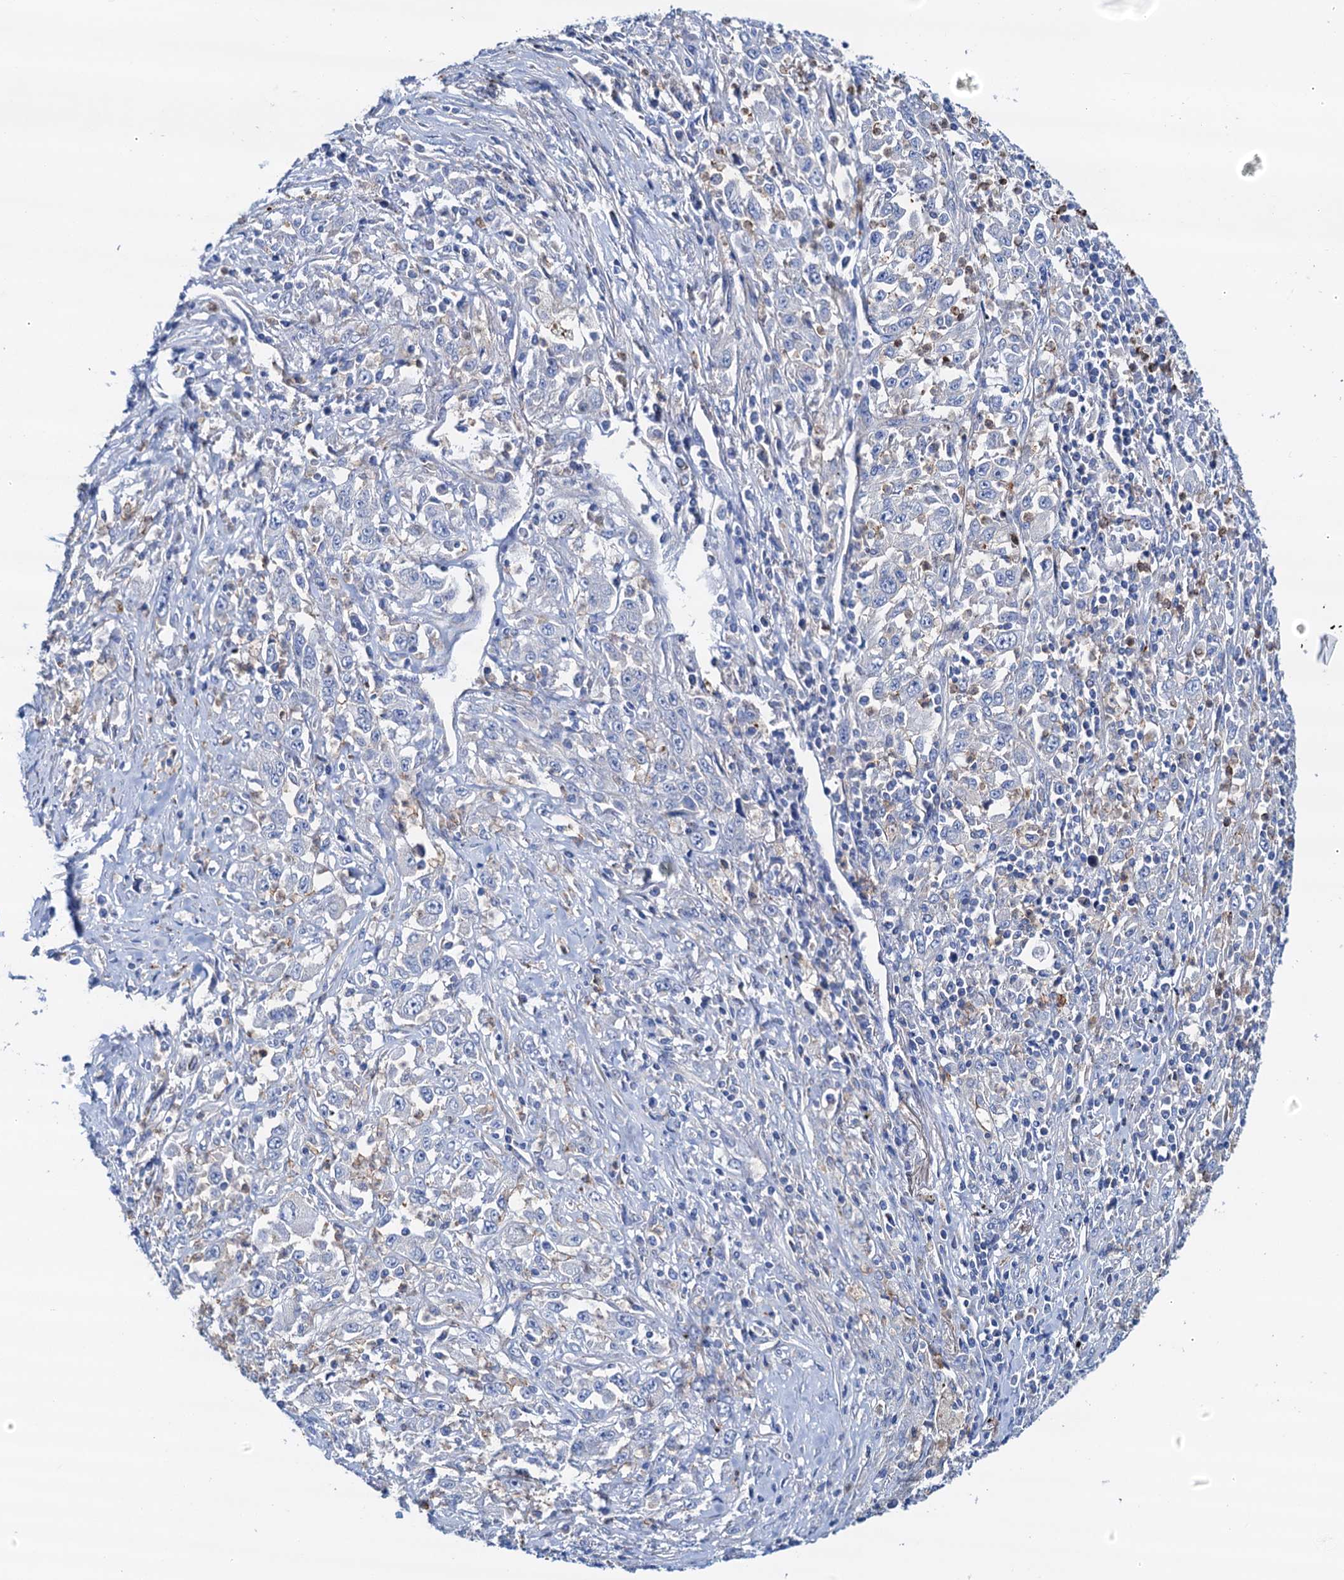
{"staining": {"intensity": "negative", "quantity": "none", "location": "none"}, "tissue": "melanoma", "cell_type": "Tumor cells", "image_type": "cancer", "snomed": [{"axis": "morphology", "description": "Malignant melanoma, Metastatic site"}, {"axis": "topography", "description": "Skin"}], "caption": "An image of human melanoma is negative for staining in tumor cells.", "gene": "RASSF9", "patient": {"sex": "female", "age": 56}}